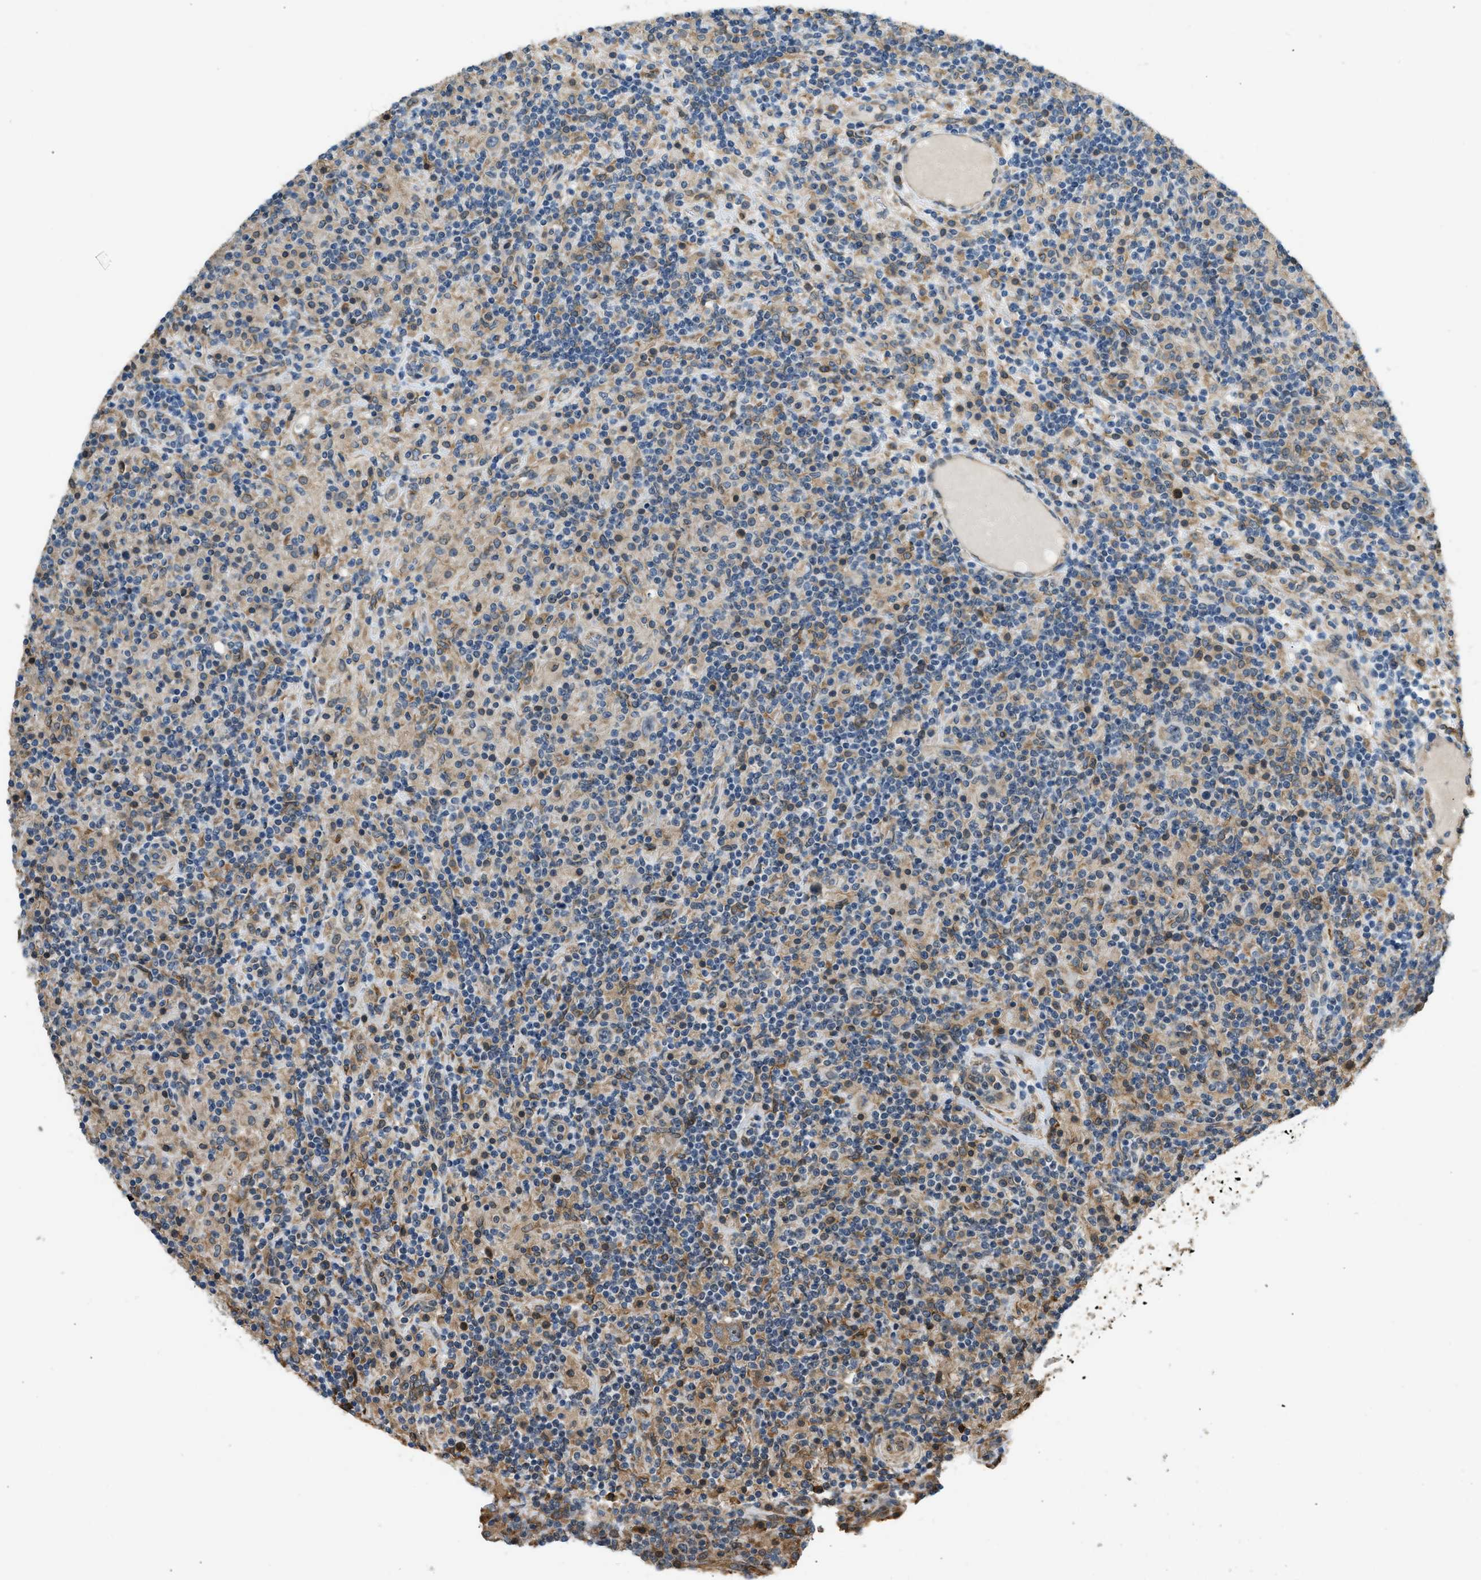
{"staining": {"intensity": "moderate", "quantity": "<25%", "location": "cytoplasmic/membranous,nuclear"}, "tissue": "lymphoma", "cell_type": "Tumor cells", "image_type": "cancer", "snomed": [{"axis": "morphology", "description": "Hodgkin's disease, NOS"}, {"axis": "topography", "description": "Lymph node"}], "caption": "Protein analysis of Hodgkin's disease tissue displays moderate cytoplasmic/membranous and nuclear staining in about <25% of tumor cells.", "gene": "OS9", "patient": {"sex": "male", "age": 70}}